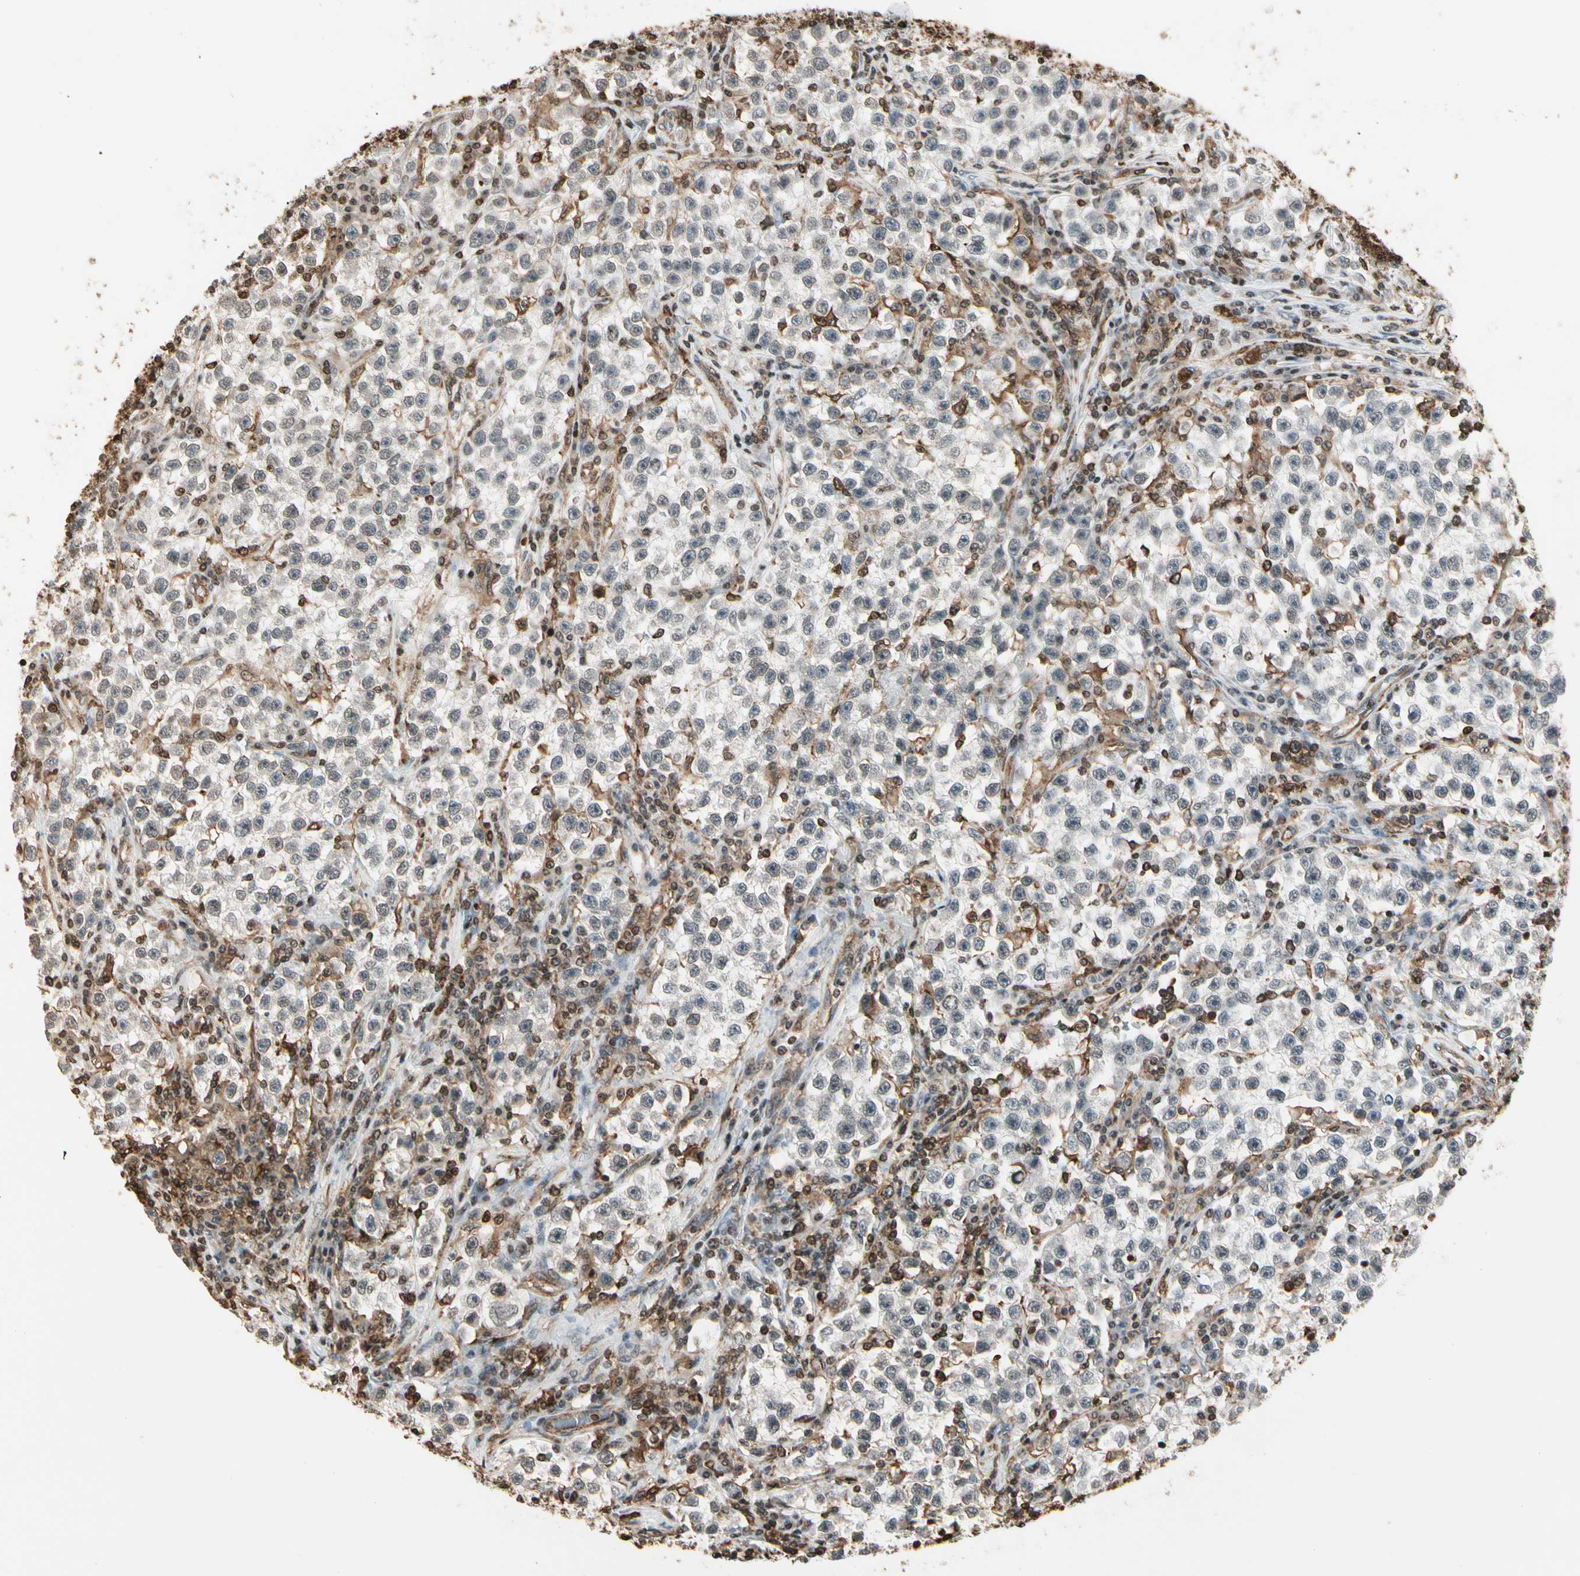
{"staining": {"intensity": "weak", "quantity": "<25%", "location": "nuclear"}, "tissue": "testis cancer", "cell_type": "Tumor cells", "image_type": "cancer", "snomed": [{"axis": "morphology", "description": "Seminoma, NOS"}, {"axis": "topography", "description": "Testis"}], "caption": "The photomicrograph demonstrates no staining of tumor cells in testis cancer (seminoma). Brightfield microscopy of immunohistochemistry stained with DAB (brown) and hematoxylin (blue), captured at high magnification.", "gene": "FER", "patient": {"sex": "male", "age": 22}}